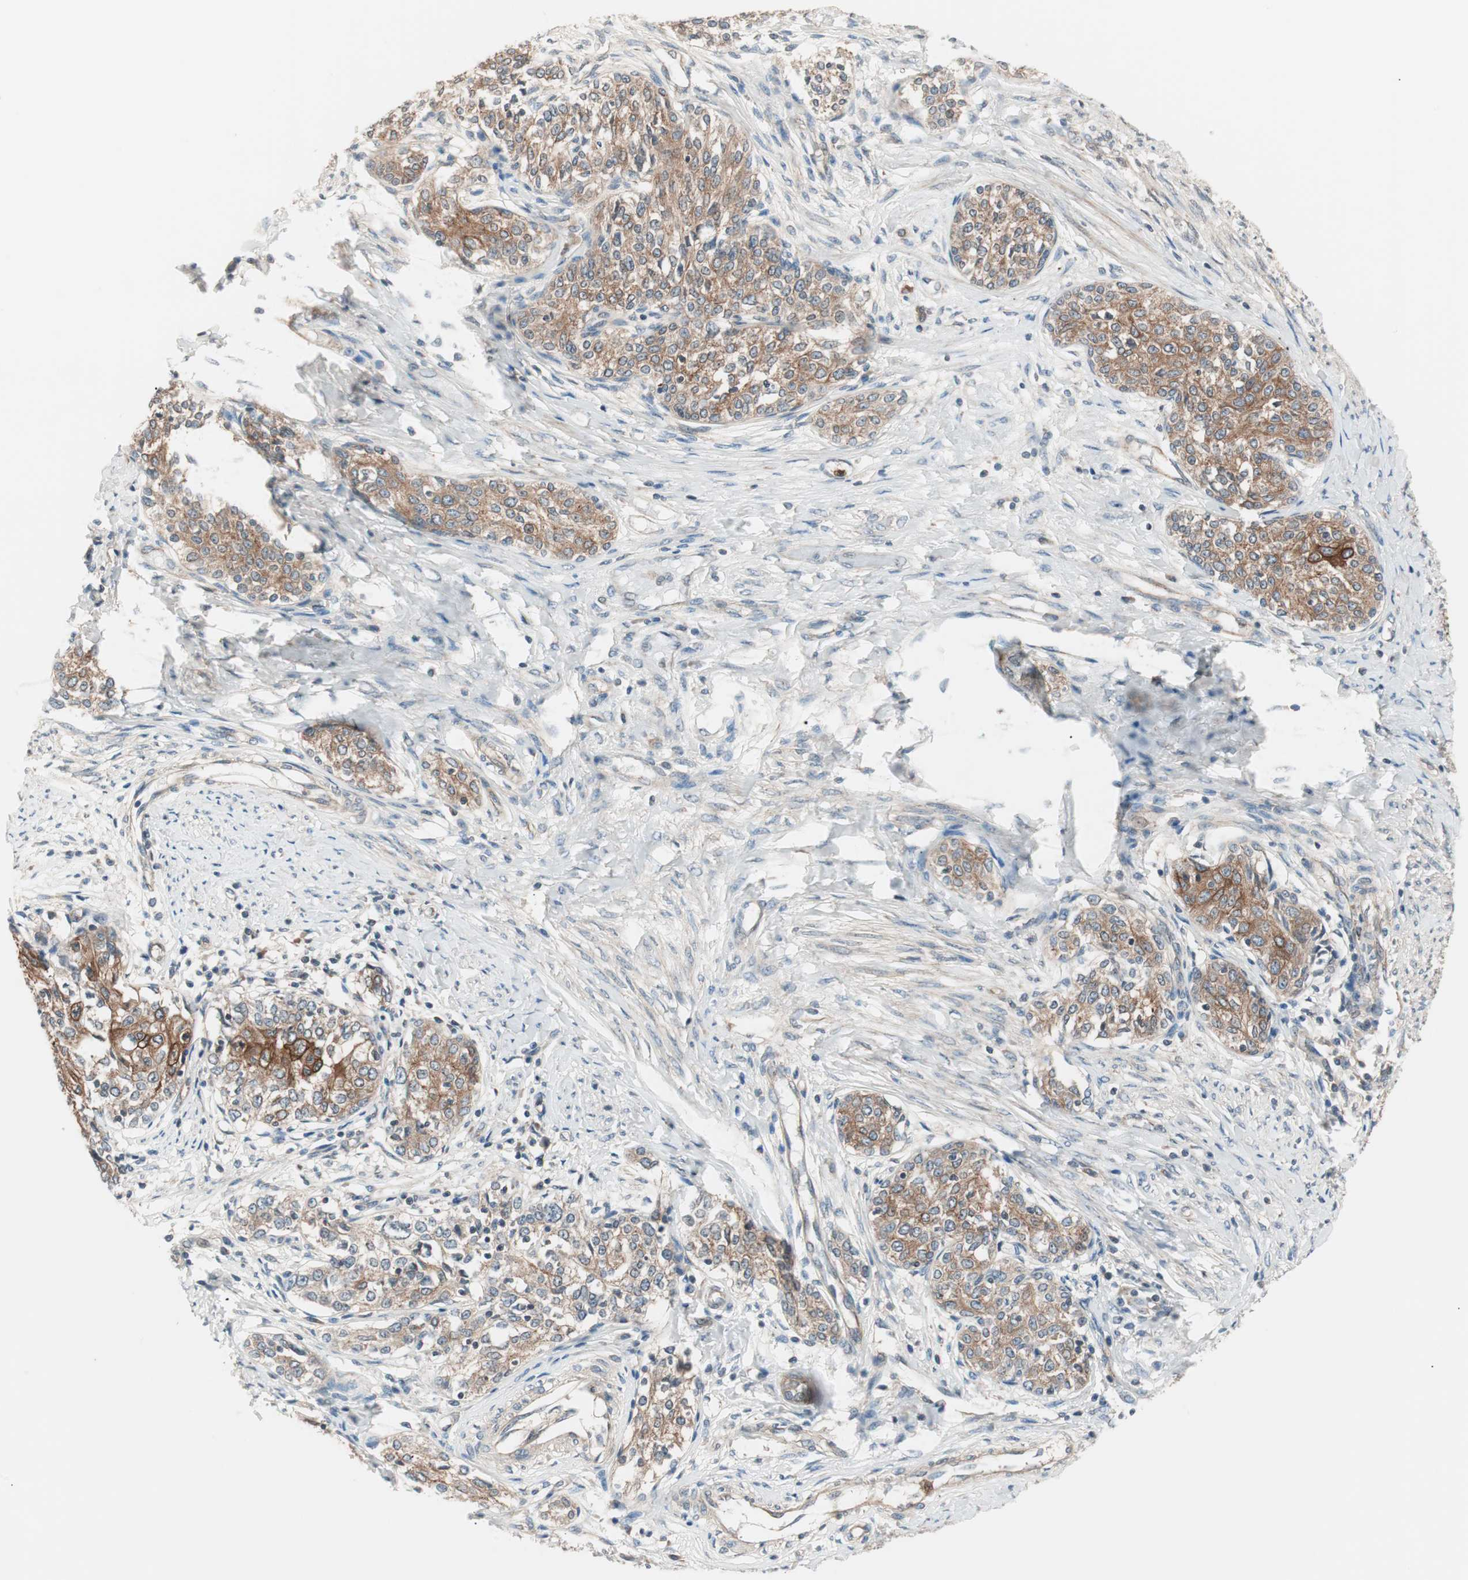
{"staining": {"intensity": "strong", "quantity": ">75%", "location": "cytoplasmic/membranous"}, "tissue": "cervical cancer", "cell_type": "Tumor cells", "image_type": "cancer", "snomed": [{"axis": "morphology", "description": "Squamous cell carcinoma, NOS"}, {"axis": "morphology", "description": "Adenocarcinoma, NOS"}, {"axis": "topography", "description": "Cervix"}], "caption": "Immunohistochemical staining of adenocarcinoma (cervical) shows high levels of strong cytoplasmic/membranous staining in approximately >75% of tumor cells. (DAB = brown stain, brightfield microscopy at high magnification).", "gene": "TSG101", "patient": {"sex": "female", "age": 52}}